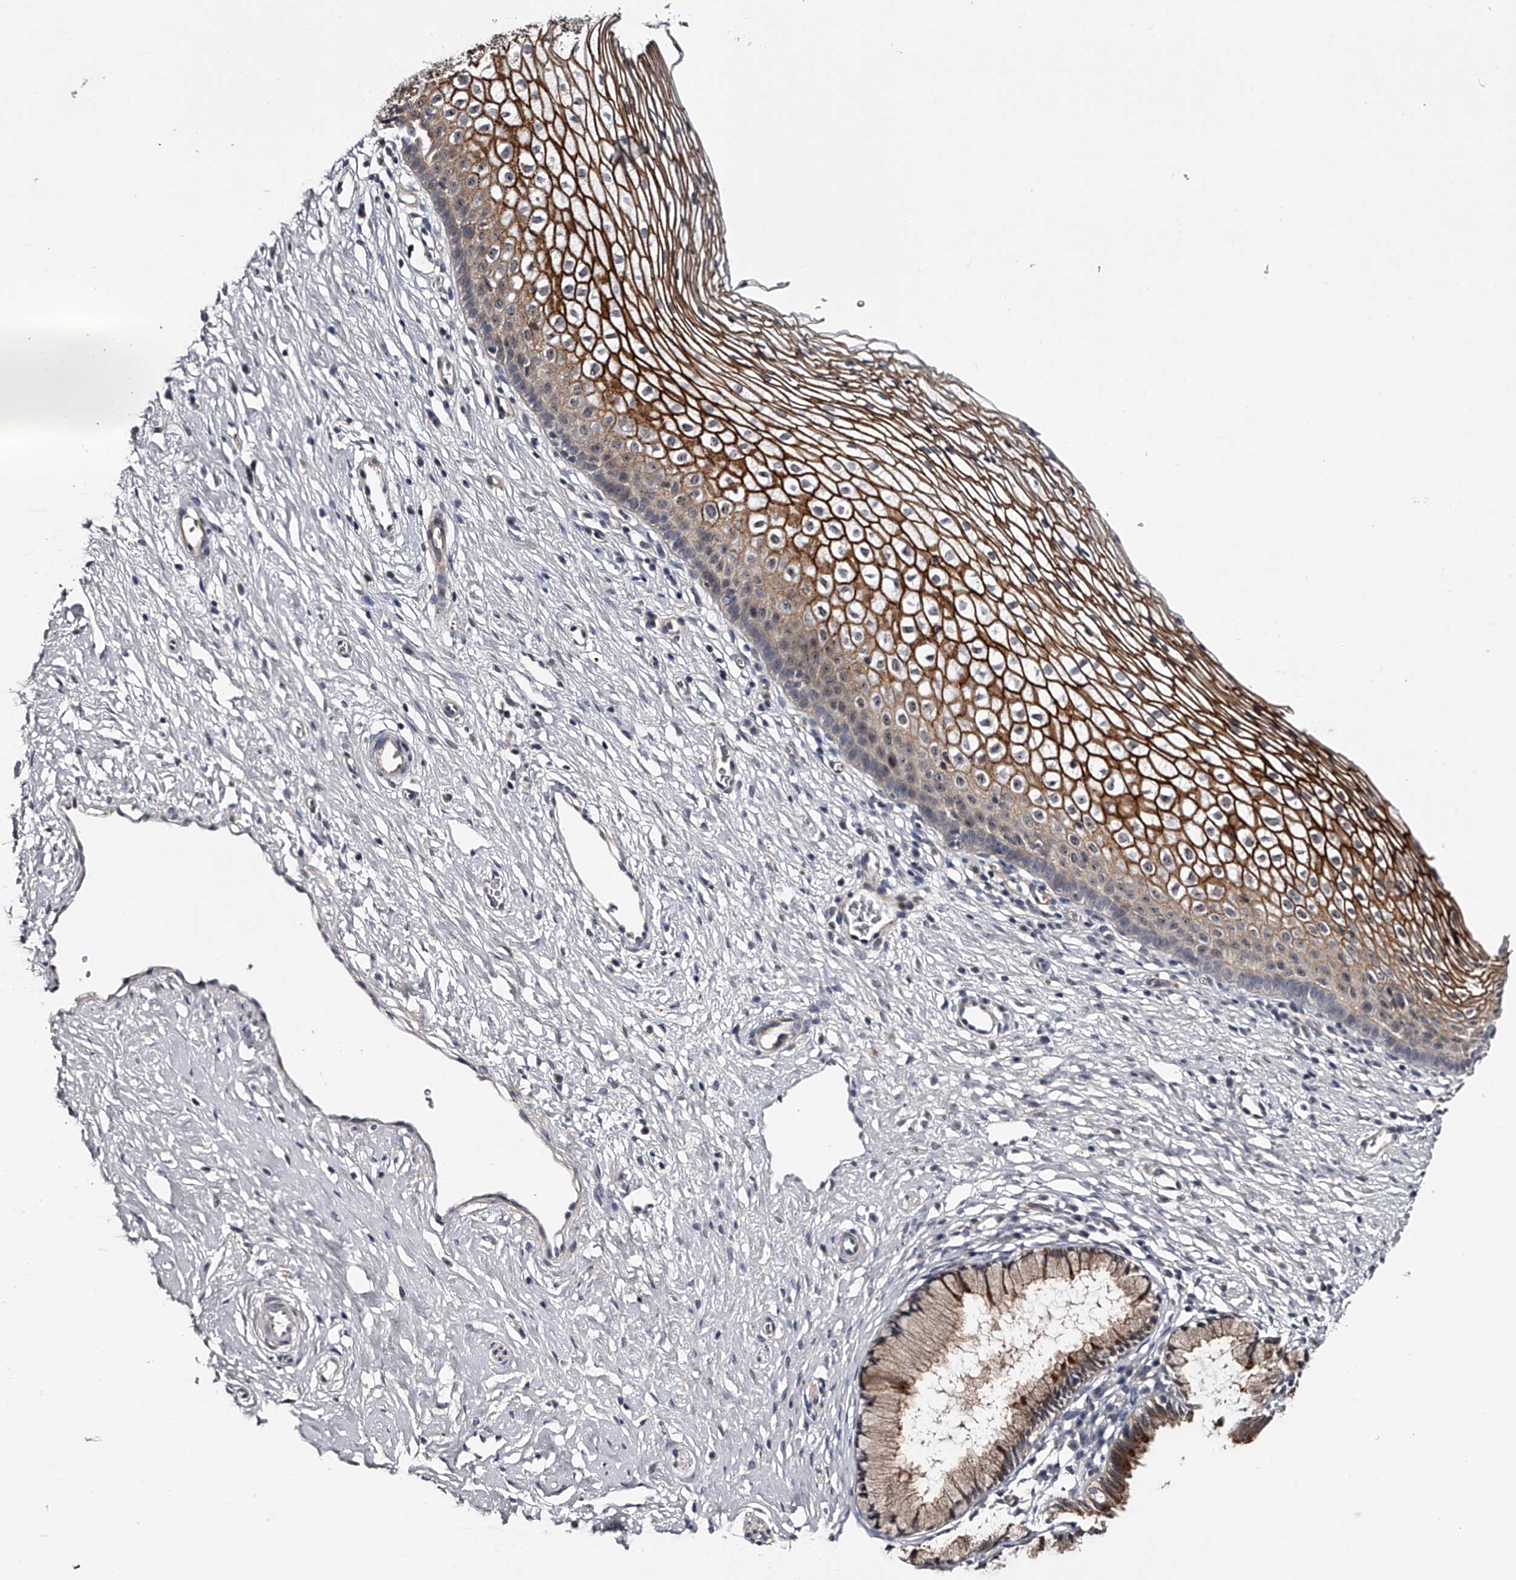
{"staining": {"intensity": "weak", "quantity": "25%-75%", "location": "cytoplasmic/membranous"}, "tissue": "cervix", "cell_type": "Glandular cells", "image_type": "normal", "snomed": [{"axis": "morphology", "description": "Normal tissue, NOS"}, {"axis": "topography", "description": "Cervix"}], "caption": "A histopathology image of cervix stained for a protein displays weak cytoplasmic/membranous brown staining in glandular cells. Immunohistochemistry (ihc) stains the protein in brown and the nuclei are stained blue.", "gene": "MDN1", "patient": {"sex": "female", "age": 27}}